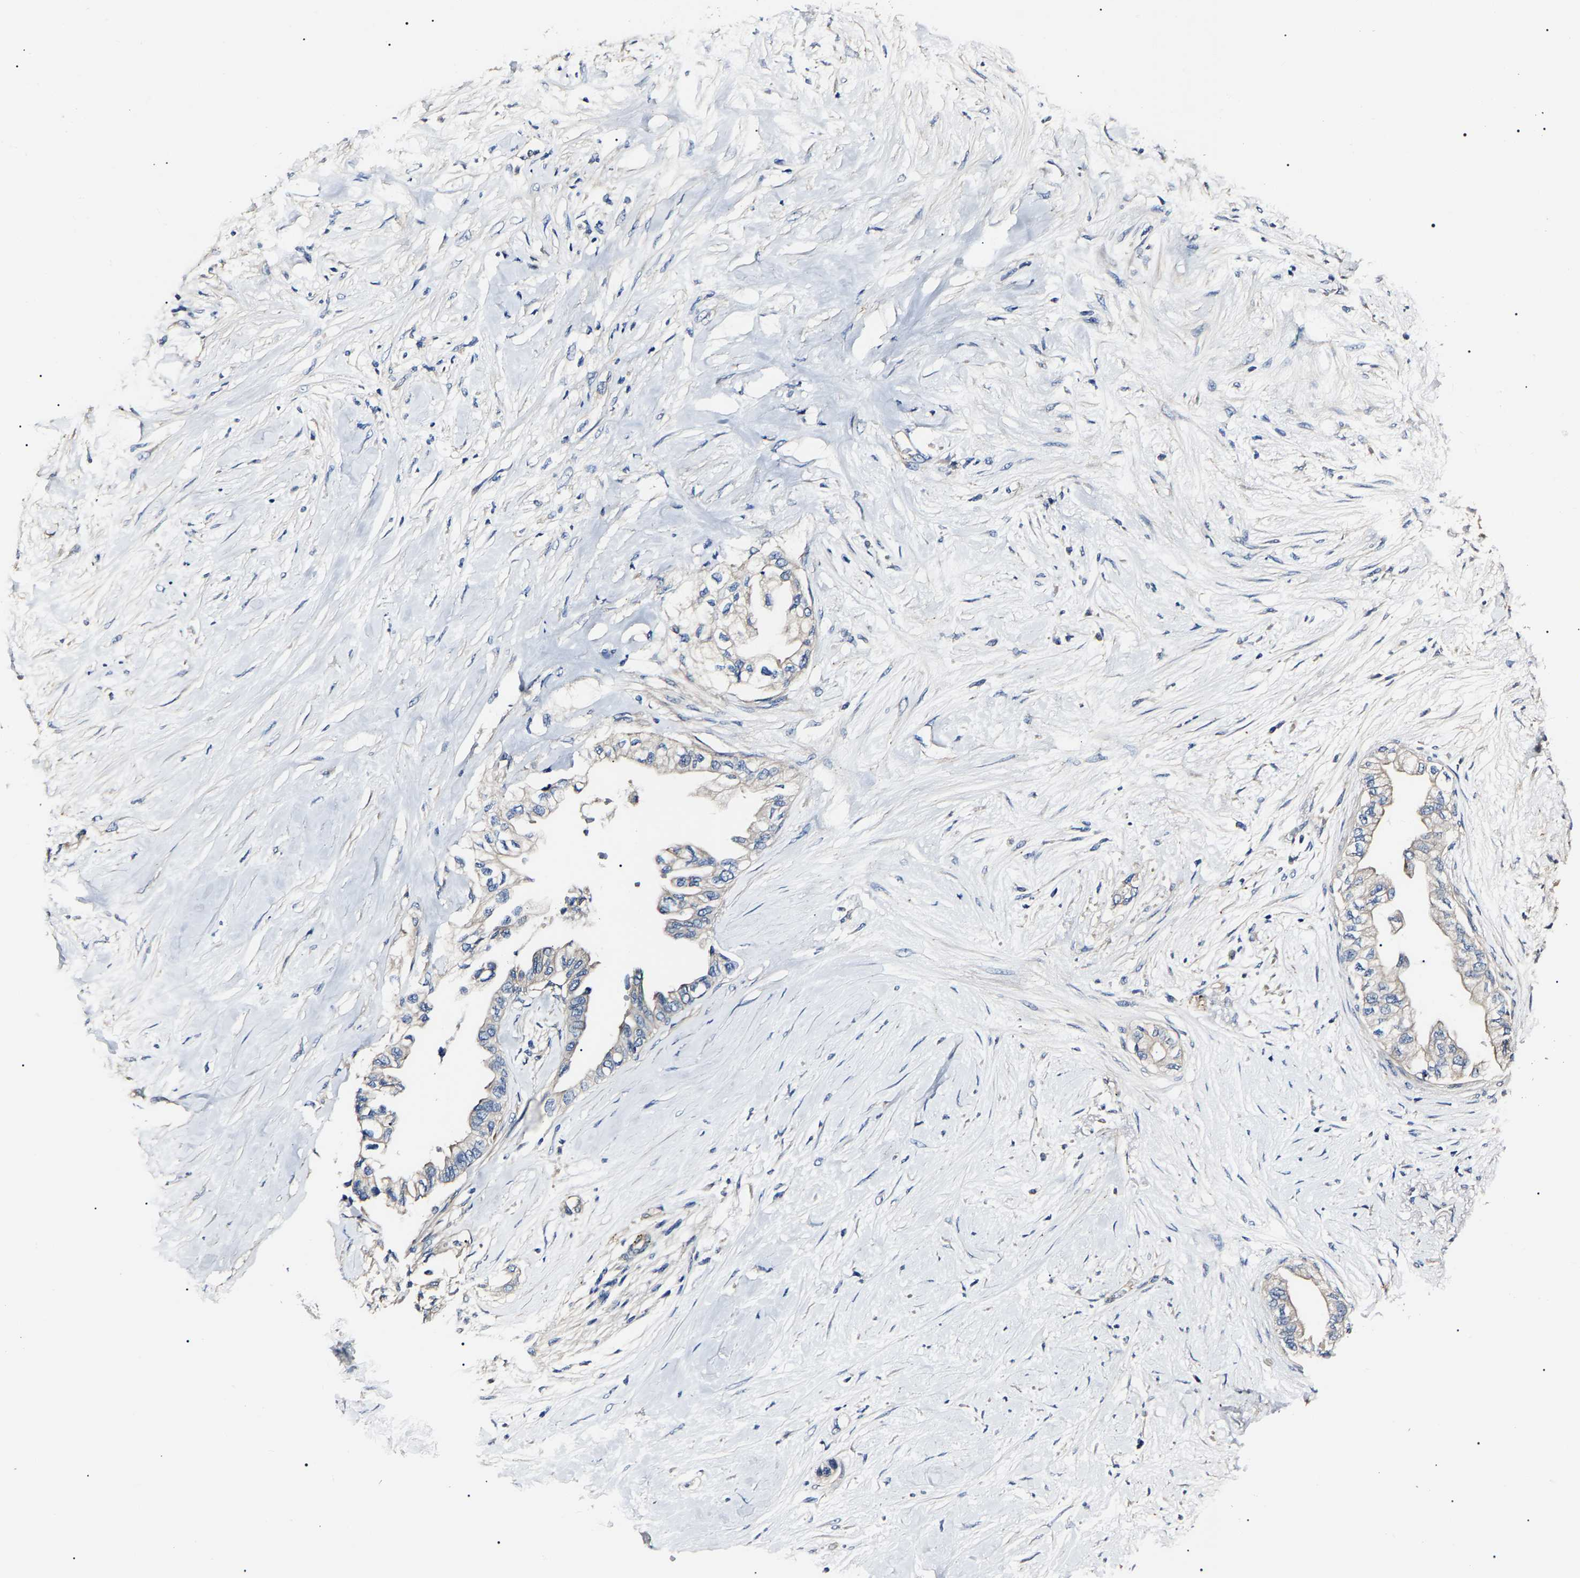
{"staining": {"intensity": "negative", "quantity": "none", "location": "none"}, "tissue": "pancreatic cancer", "cell_type": "Tumor cells", "image_type": "cancer", "snomed": [{"axis": "morphology", "description": "Normal tissue, NOS"}, {"axis": "morphology", "description": "Adenocarcinoma, NOS"}, {"axis": "topography", "description": "Pancreas"}, {"axis": "topography", "description": "Duodenum"}], "caption": "Immunohistochemical staining of pancreatic cancer (adenocarcinoma) reveals no significant staining in tumor cells. The staining was performed using DAB to visualize the protein expression in brown, while the nuclei were stained in blue with hematoxylin (Magnification: 20x).", "gene": "KLHL42", "patient": {"sex": "female", "age": 60}}